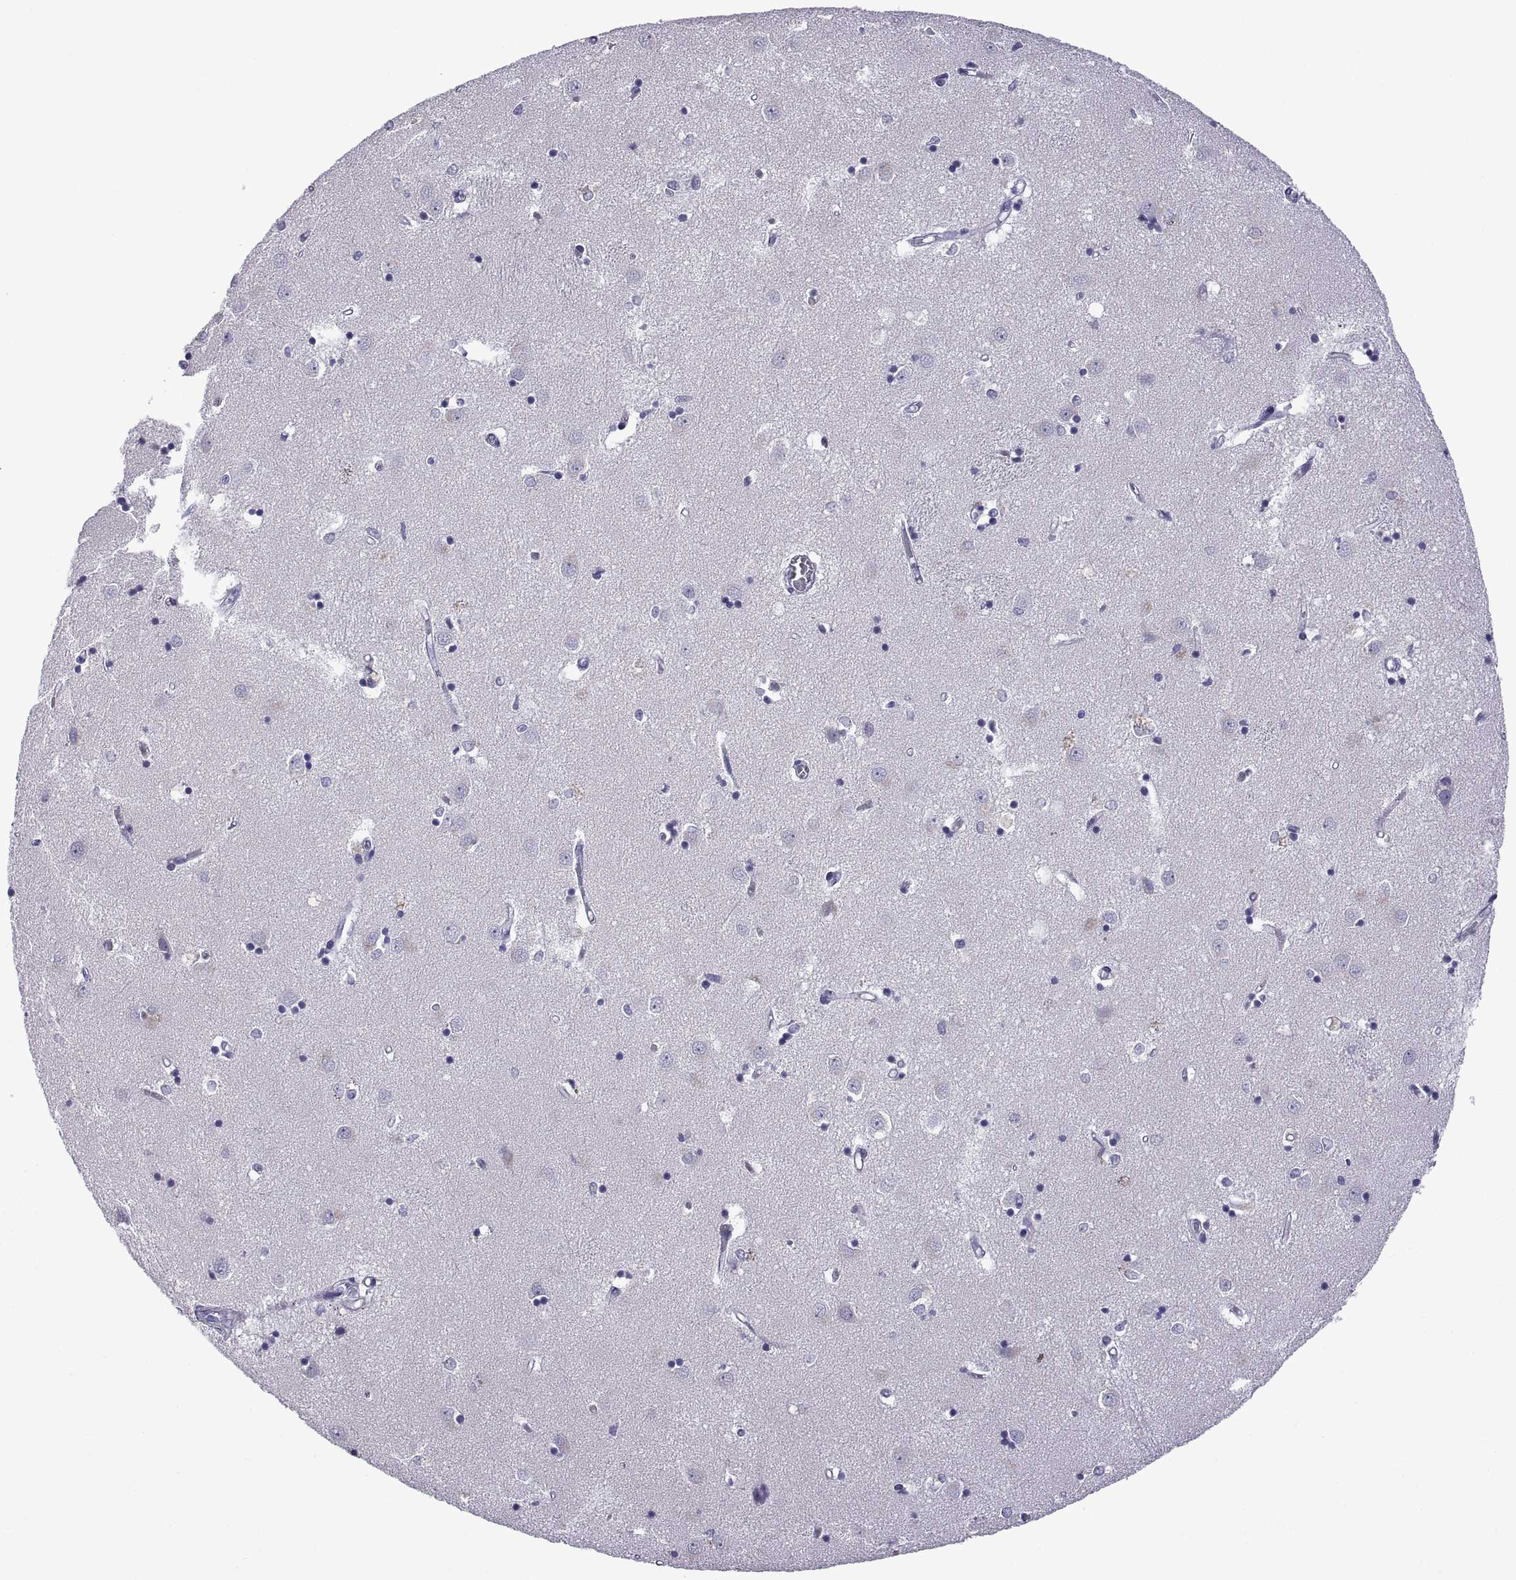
{"staining": {"intensity": "negative", "quantity": "none", "location": "none"}, "tissue": "caudate", "cell_type": "Glial cells", "image_type": "normal", "snomed": [{"axis": "morphology", "description": "Normal tissue, NOS"}, {"axis": "topography", "description": "Lateral ventricle wall"}], "caption": "Micrograph shows no protein expression in glial cells of unremarkable caudate.", "gene": "C3orf22", "patient": {"sex": "male", "age": 54}}